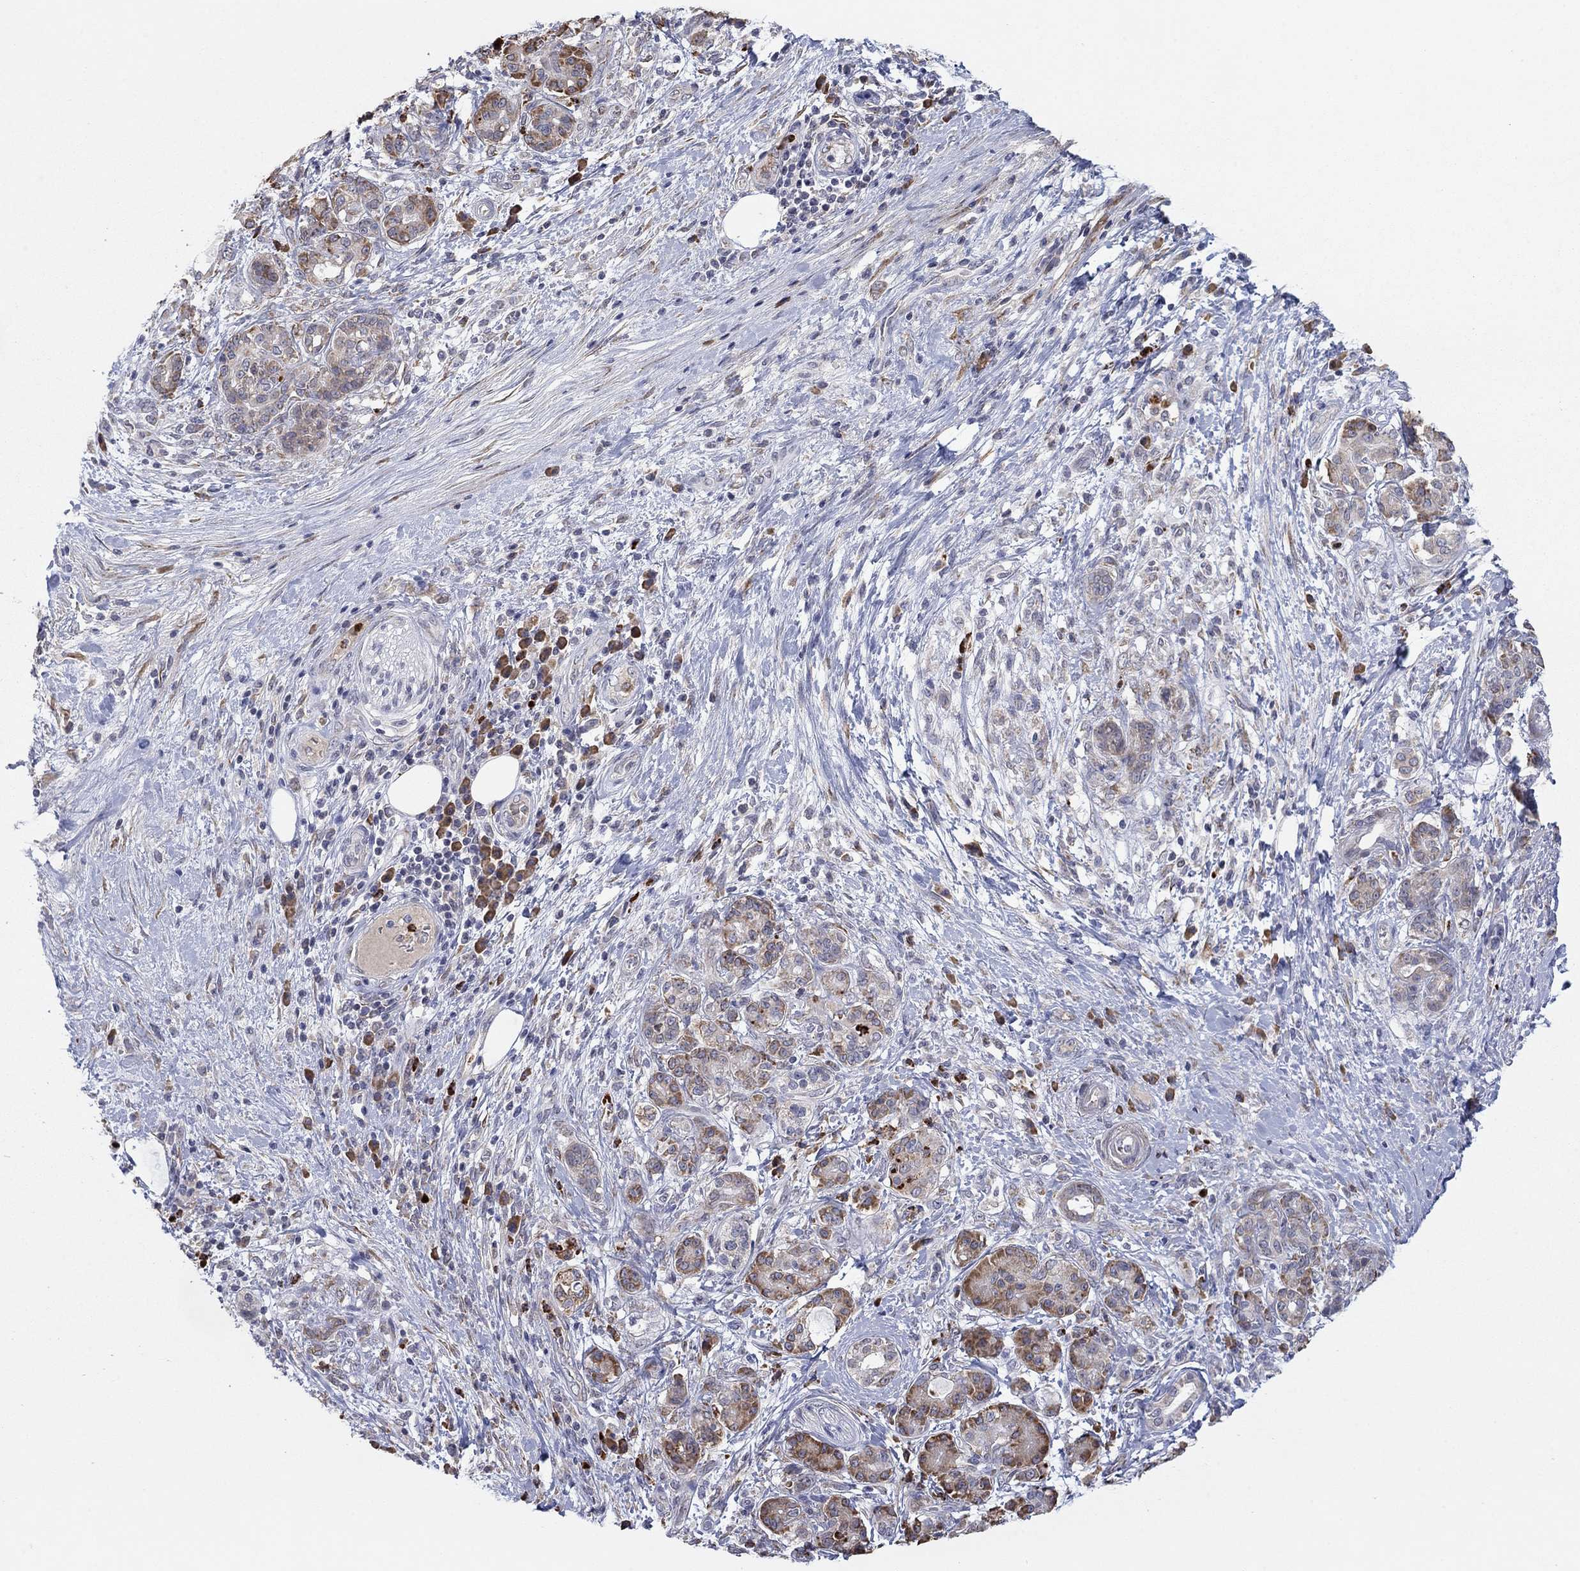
{"staining": {"intensity": "moderate", "quantity": "25%-75%", "location": "cytoplasmic/membranous"}, "tissue": "pancreatic cancer", "cell_type": "Tumor cells", "image_type": "cancer", "snomed": [{"axis": "morphology", "description": "Adenocarcinoma, NOS"}, {"axis": "topography", "description": "Pancreas"}], "caption": "Pancreatic cancer was stained to show a protein in brown. There is medium levels of moderate cytoplasmic/membranous expression in about 25%-75% of tumor cells. The staining was performed using DAB (3,3'-diaminobenzidine), with brown indicating positive protein expression. Nuclei are stained blue with hematoxylin.", "gene": "MTRFR", "patient": {"sex": "female", "age": 73}}